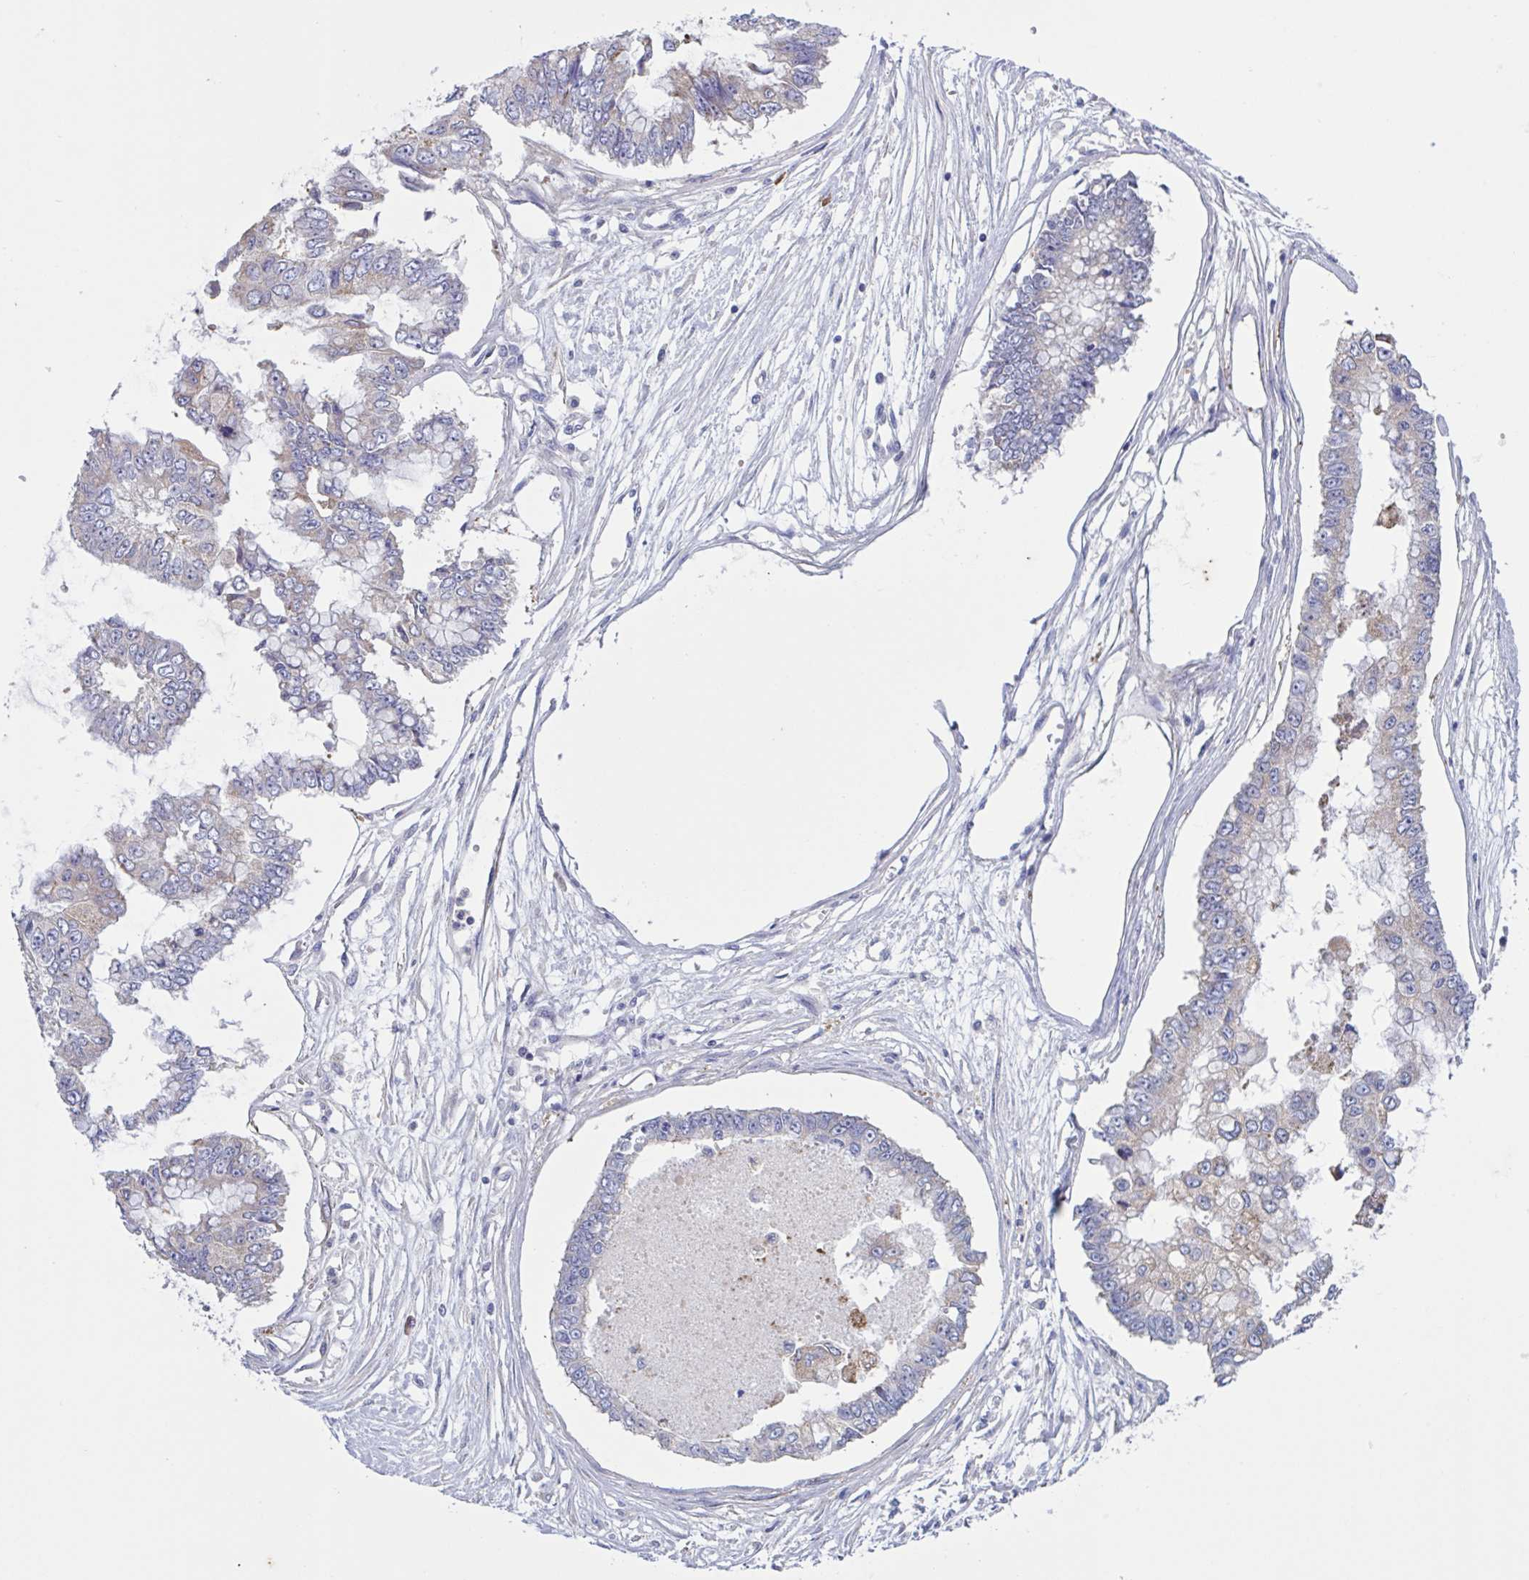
{"staining": {"intensity": "weak", "quantity": "<25%", "location": "cytoplasmic/membranous"}, "tissue": "ovarian cancer", "cell_type": "Tumor cells", "image_type": "cancer", "snomed": [{"axis": "morphology", "description": "Cystadenocarcinoma, mucinous, NOS"}, {"axis": "topography", "description": "Ovary"}], "caption": "There is no significant expression in tumor cells of ovarian mucinous cystadenocarcinoma.", "gene": "SLC66A1", "patient": {"sex": "female", "age": 72}}